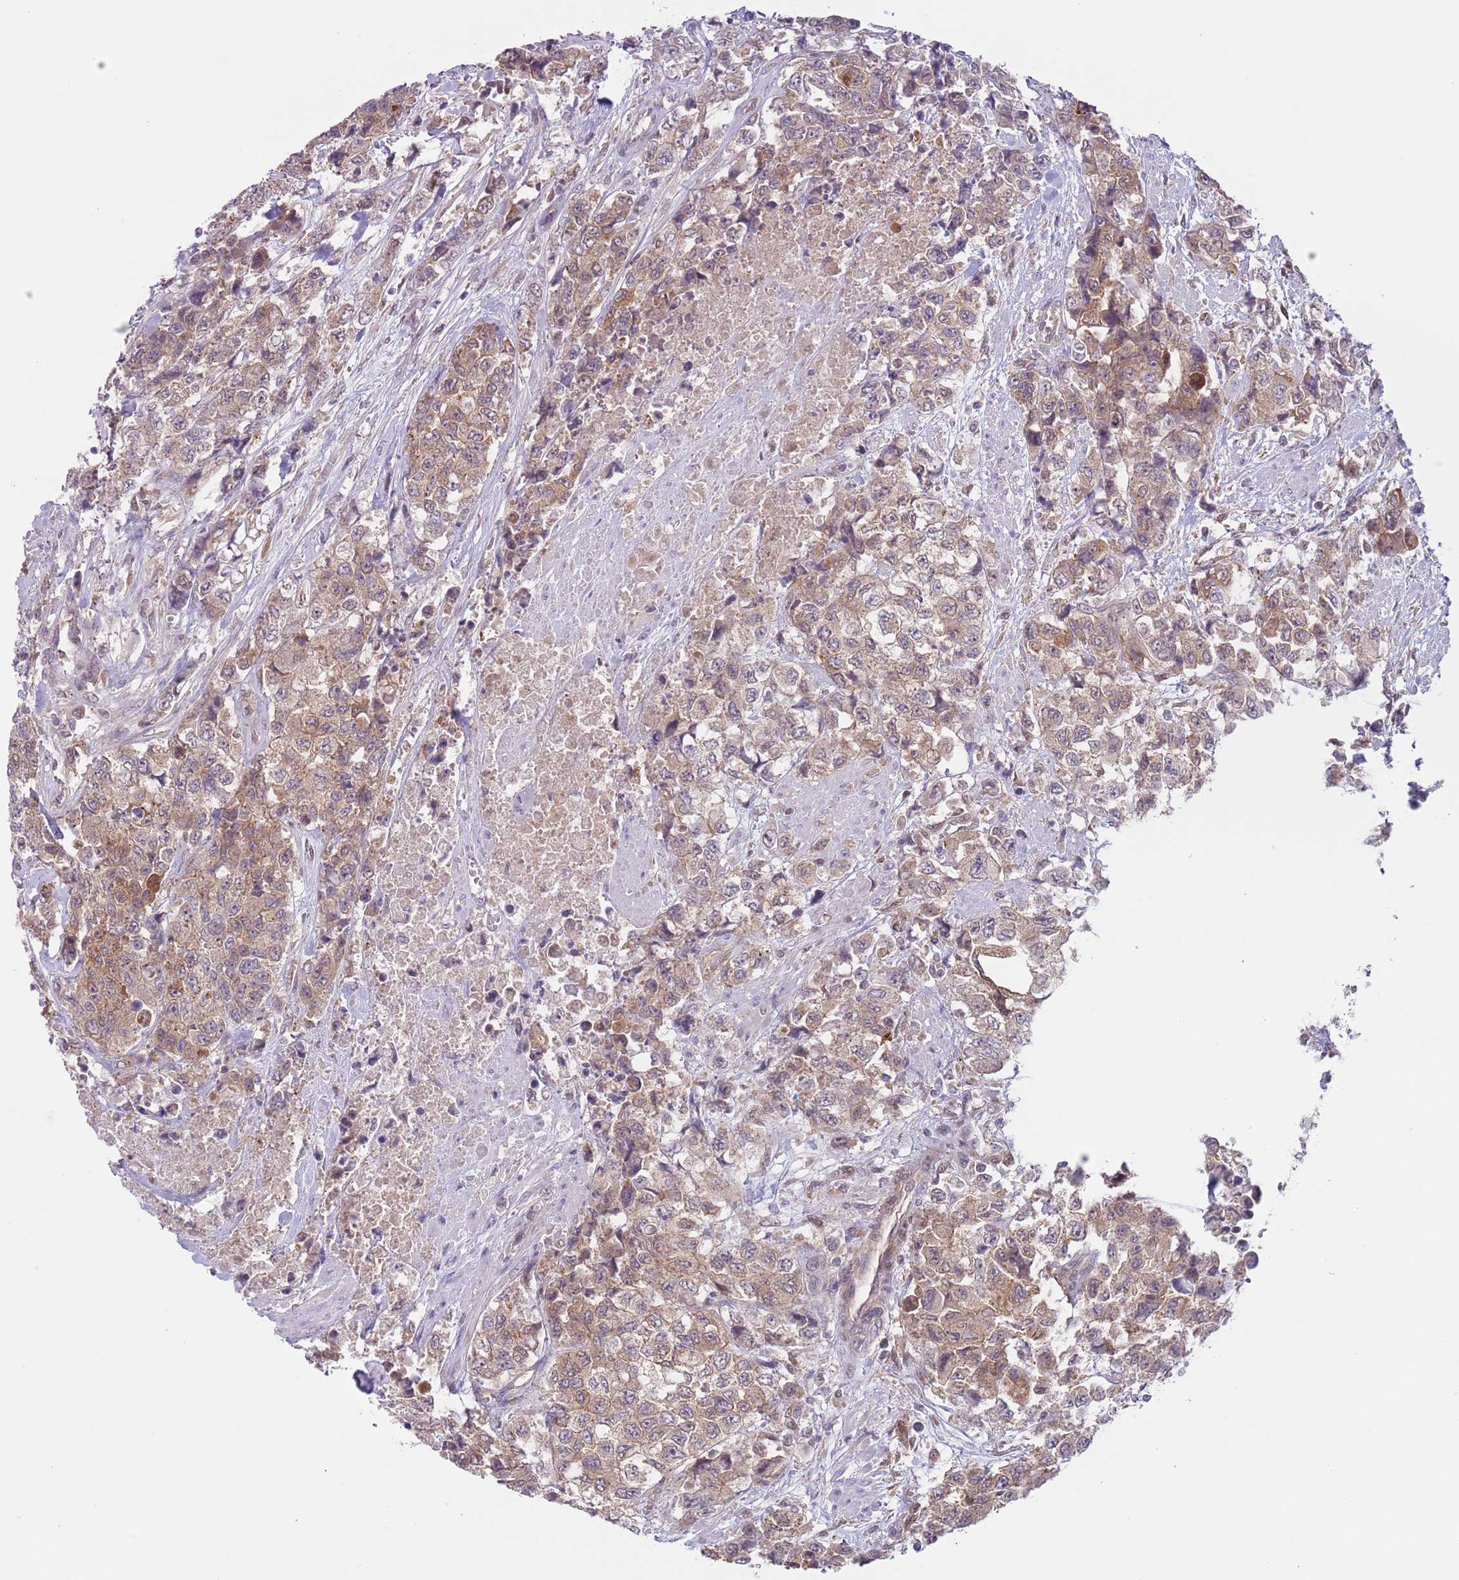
{"staining": {"intensity": "weak", "quantity": ">75%", "location": "cytoplasmic/membranous"}, "tissue": "urothelial cancer", "cell_type": "Tumor cells", "image_type": "cancer", "snomed": [{"axis": "morphology", "description": "Urothelial carcinoma, High grade"}, {"axis": "topography", "description": "Urinary bladder"}], "caption": "An immunohistochemistry (IHC) micrograph of neoplastic tissue is shown. Protein staining in brown labels weak cytoplasmic/membranous positivity in high-grade urothelial carcinoma within tumor cells. (DAB (3,3'-diaminobenzidine) = brown stain, brightfield microscopy at high magnification).", "gene": "COPE", "patient": {"sex": "female", "age": 78}}